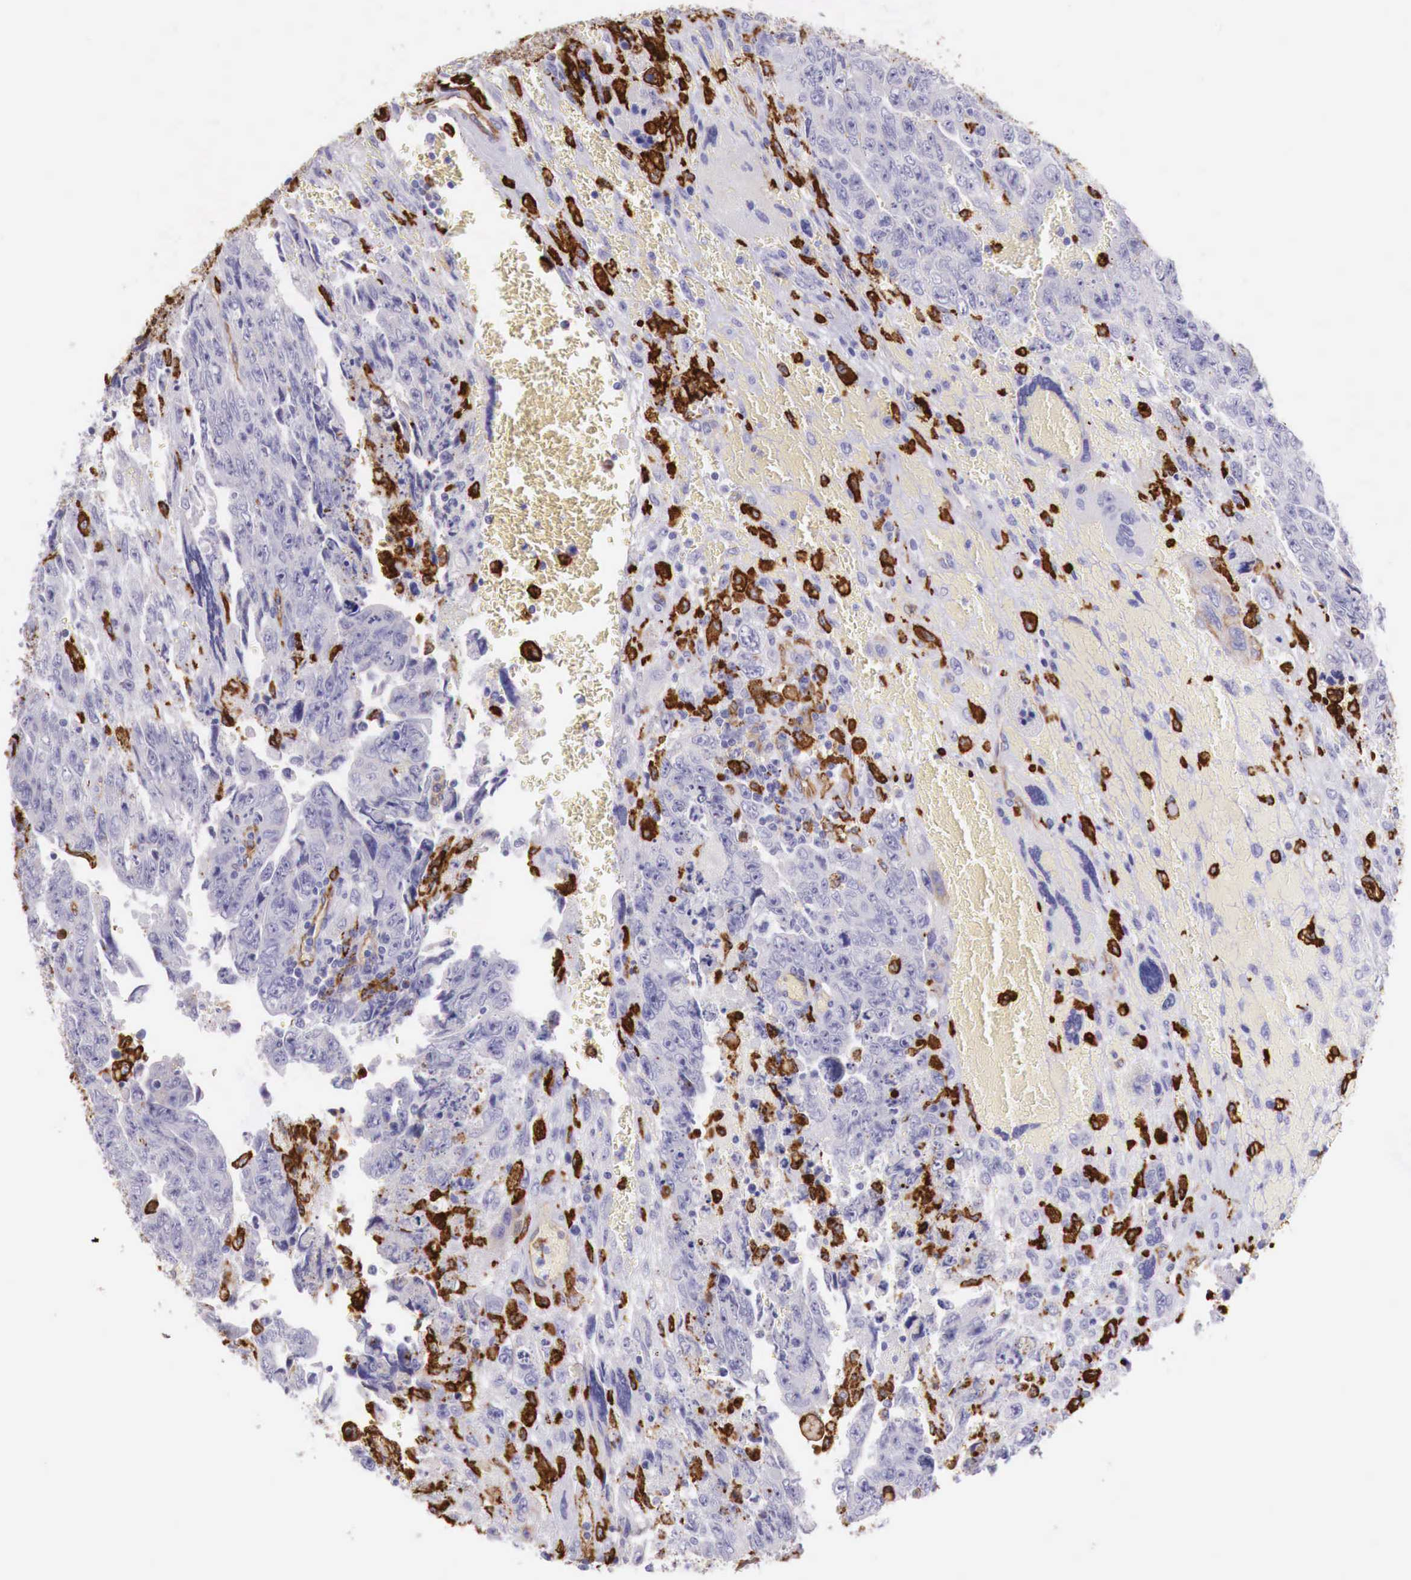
{"staining": {"intensity": "negative", "quantity": "none", "location": "none"}, "tissue": "testis cancer", "cell_type": "Tumor cells", "image_type": "cancer", "snomed": [{"axis": "morphology", "description": "Carcinoma, Embryonal, NOS"}, {"axis": "topography", "description": "Testis"}], "caption": "Human testis cancer stained for a protein using immunohistochemistry reveals no expression in tumor cells.", "gene": "MSR1", "patient": {"sex": "male", "age": 28}}